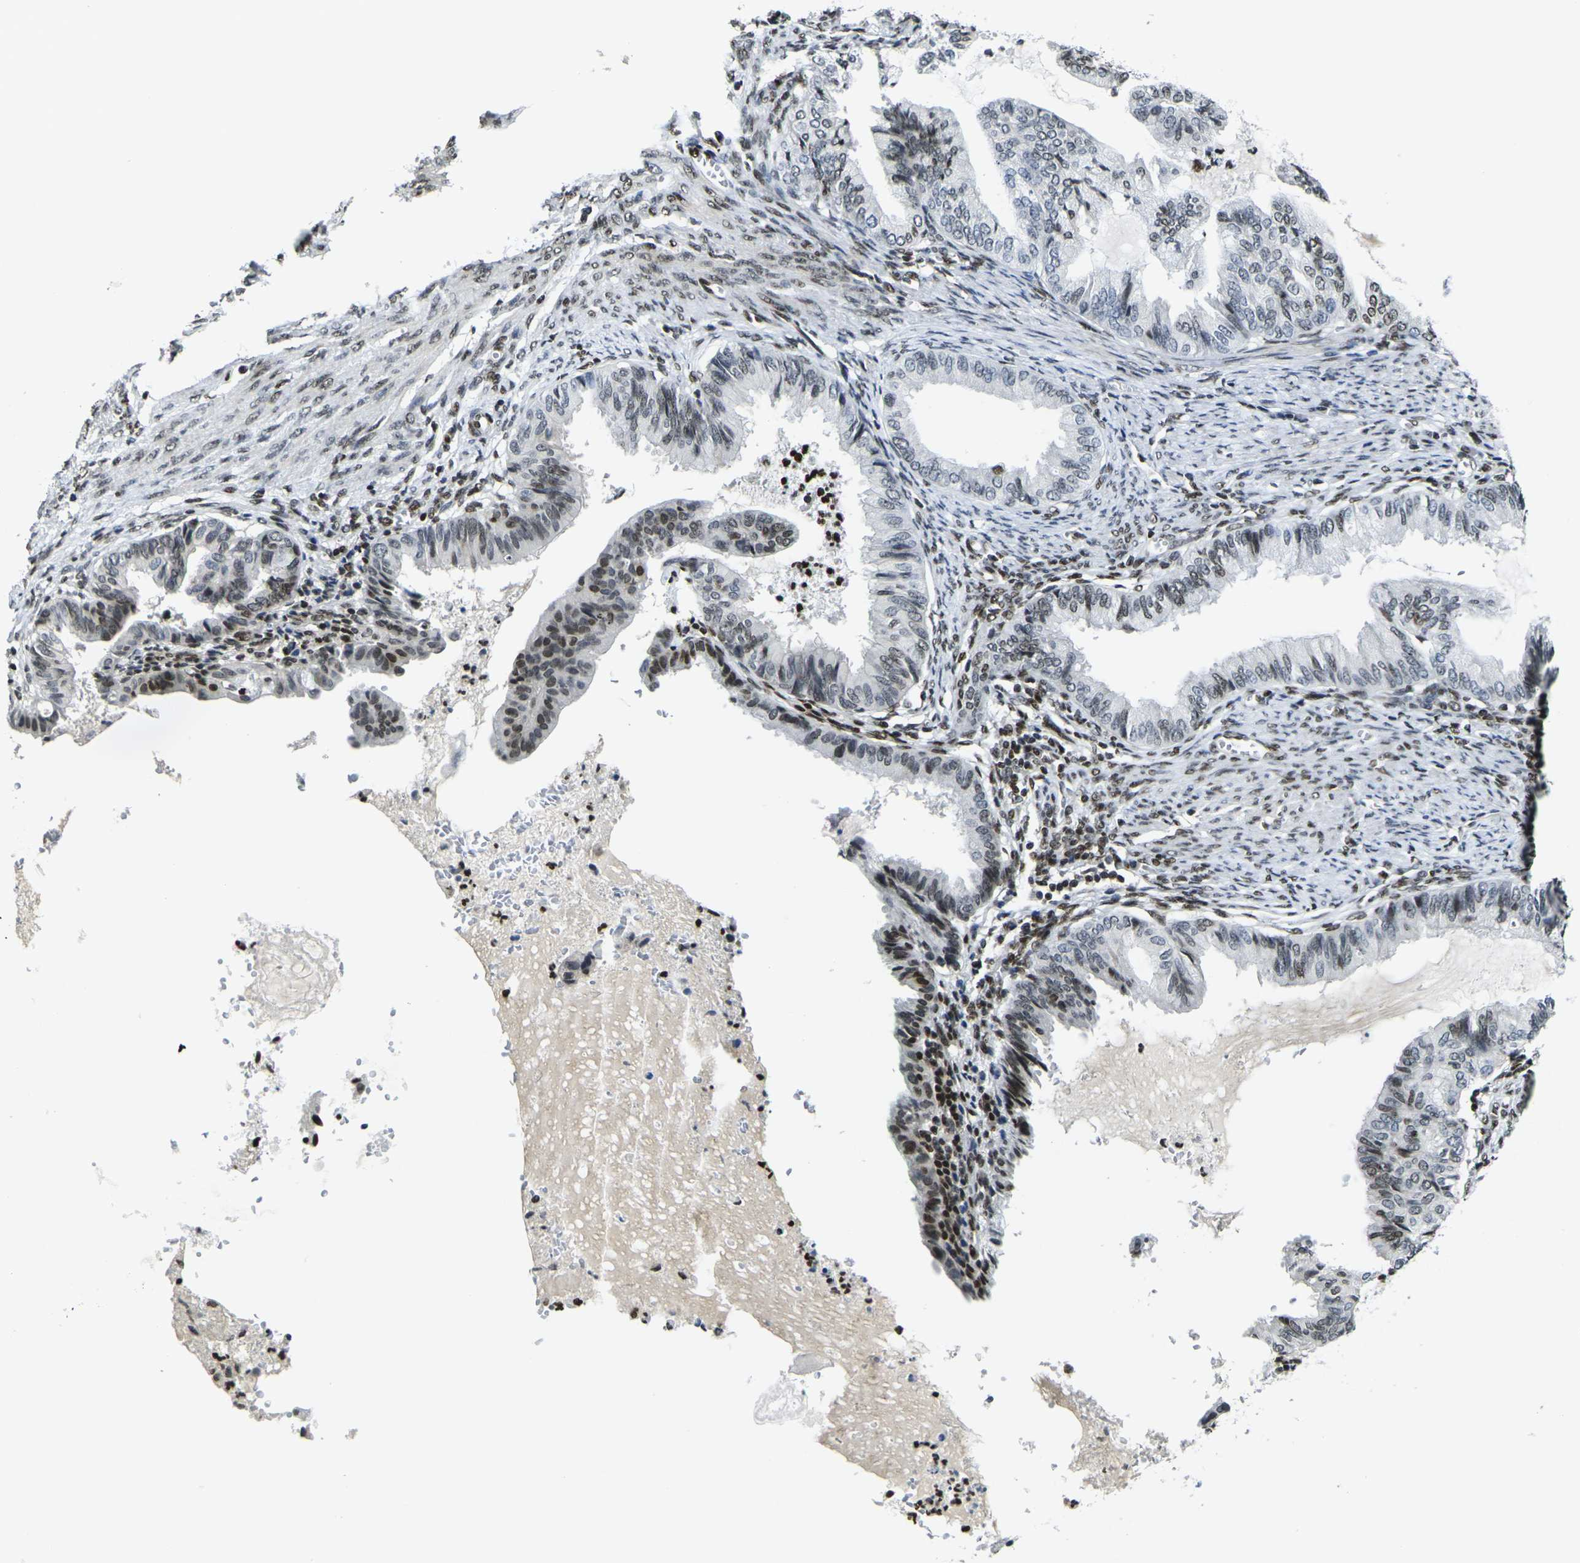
{"staining": {"intensity": "weak", "quantity": "<25%", "location": "nuclear"}, "tissue": "endometrial cancer", "cell_type": "Tumor cells", "image_type": "cancer", "snomed": [{"axis": "morphology", "description": "Adenocarcinoma, NOS"}, {"axis": "topography", "description": "Endometrium"}], "caption": "This is a micrograph of IHC staining of endometrial adenocarcinoma, which shows no positivity in tumor cells.", "gene": "H1-10", "patient": {"sex": "female", "age": 86}}